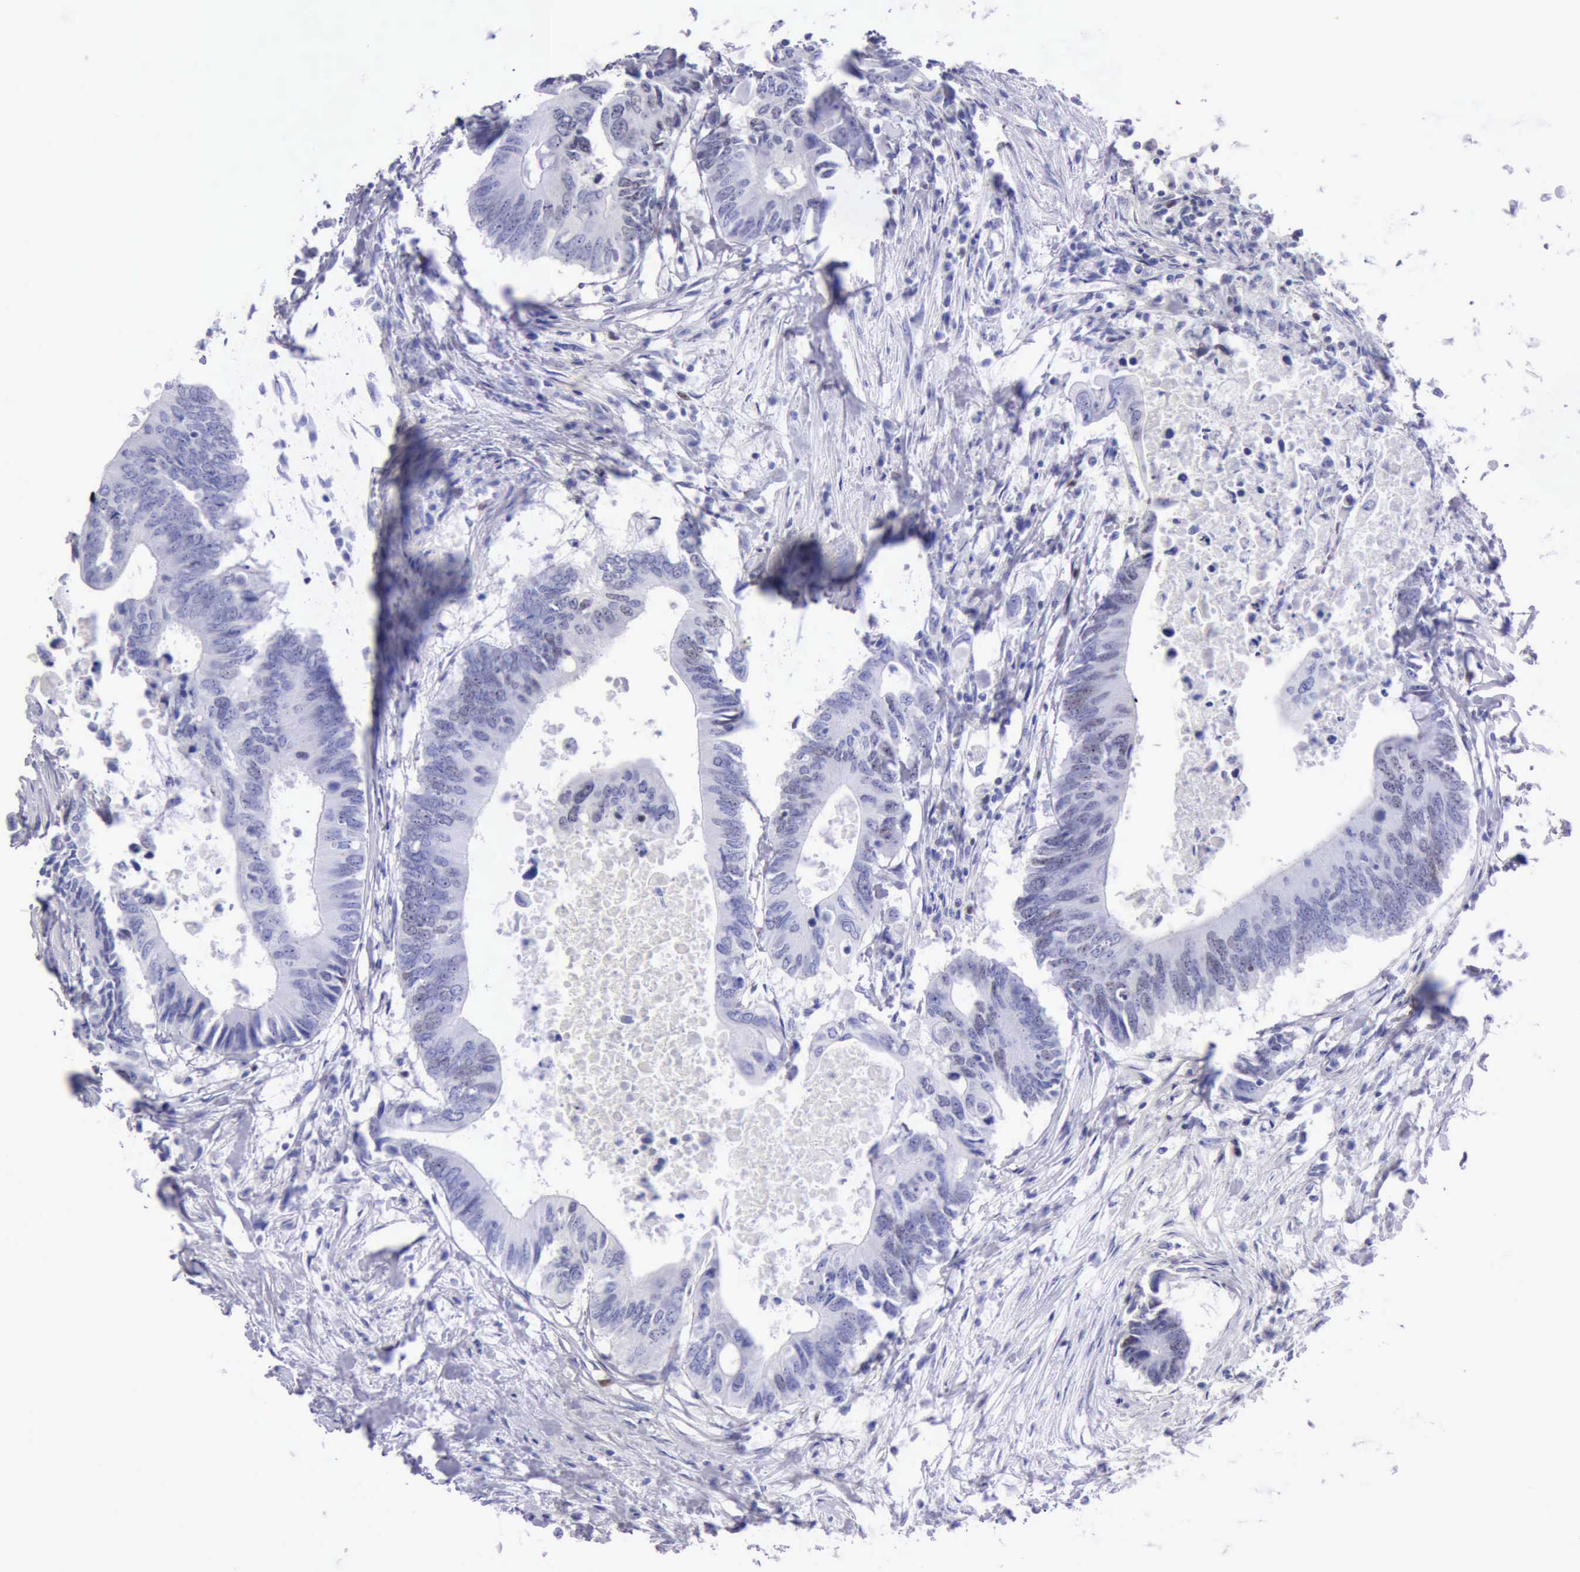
{"staining": {"intensity": "weak", "quantity": "<25%", "location": "nuclear"}, "tissue": "colorectal cancer", "cell_type": "Tumor cells", "image_type": "cancer", "snomed": [{"axis": "morphology", "description": "Adenocarcinoma, NOS"}, {"axis": "topography", "description": "Colon"}], "caption": "An IHC histopathology image of colorectal cancer is shown. There is no staining in tumor cells of colorectal cancer. (DAB (3,3'-diaminobenzidine) immunohistochemistry (IHC), high magnification).", "gene": "MCM2", "patient": {"sex": "male", "age": 71}}